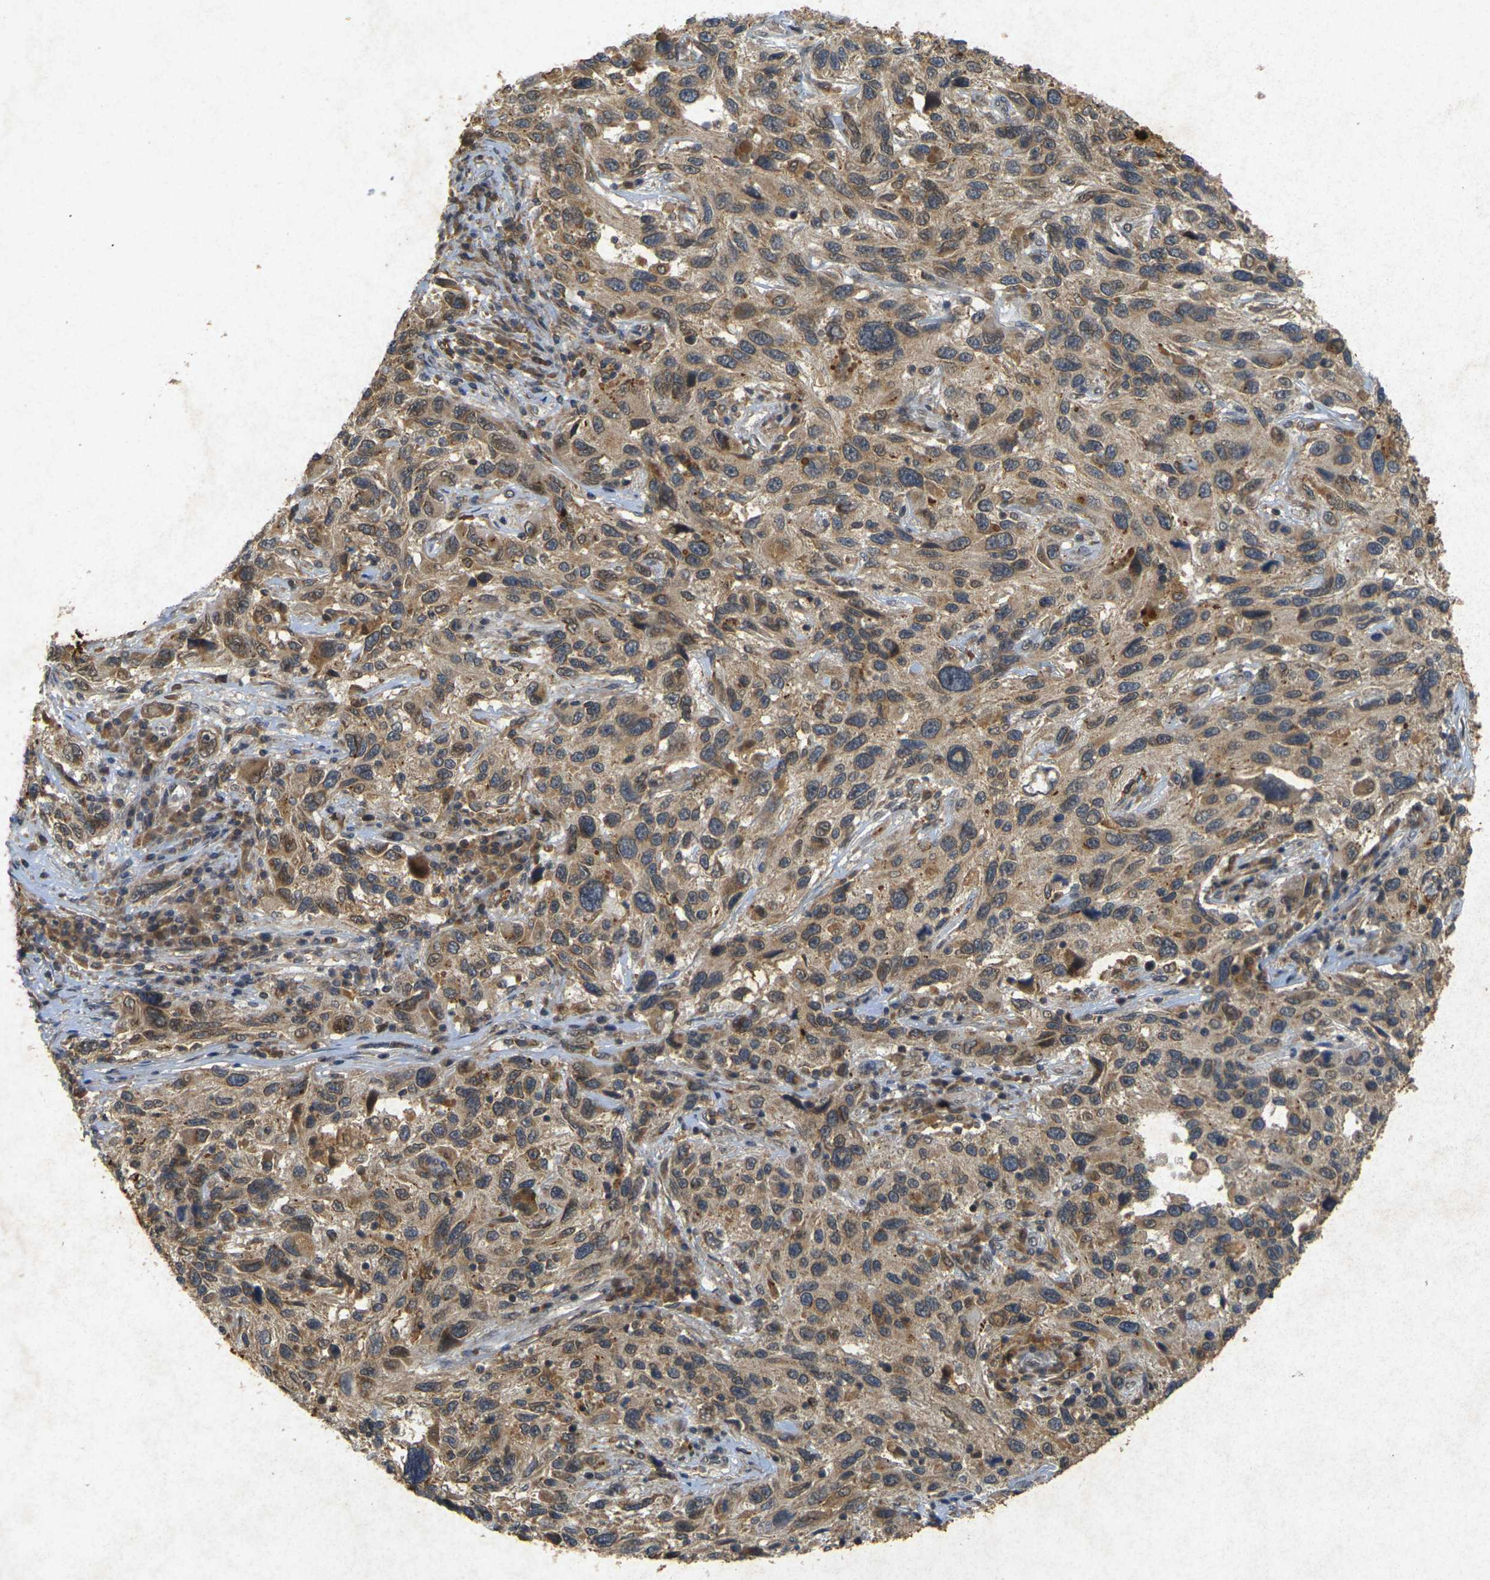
{"staining": {"intensity": "moderate", "quantity": ">75%", "location": "cytoplasmic/membranous"}, "tissue": "melanoma", "cell_type": "Tumor cells", "image_type": "cancer", "snomed": [{"axis": "morphology", "description": "Malignant melanoma, NOS"}, {"axis": "topography", "description": "Skin"}], "caption": "Melanoma was stained to show a protein in brown. There is medium levels of moderate cytoplasmic/membranous expression in approximately >75% of tumor cells.", "gene": "ERN1", "patient": {"sex": "male", "age": 53}}